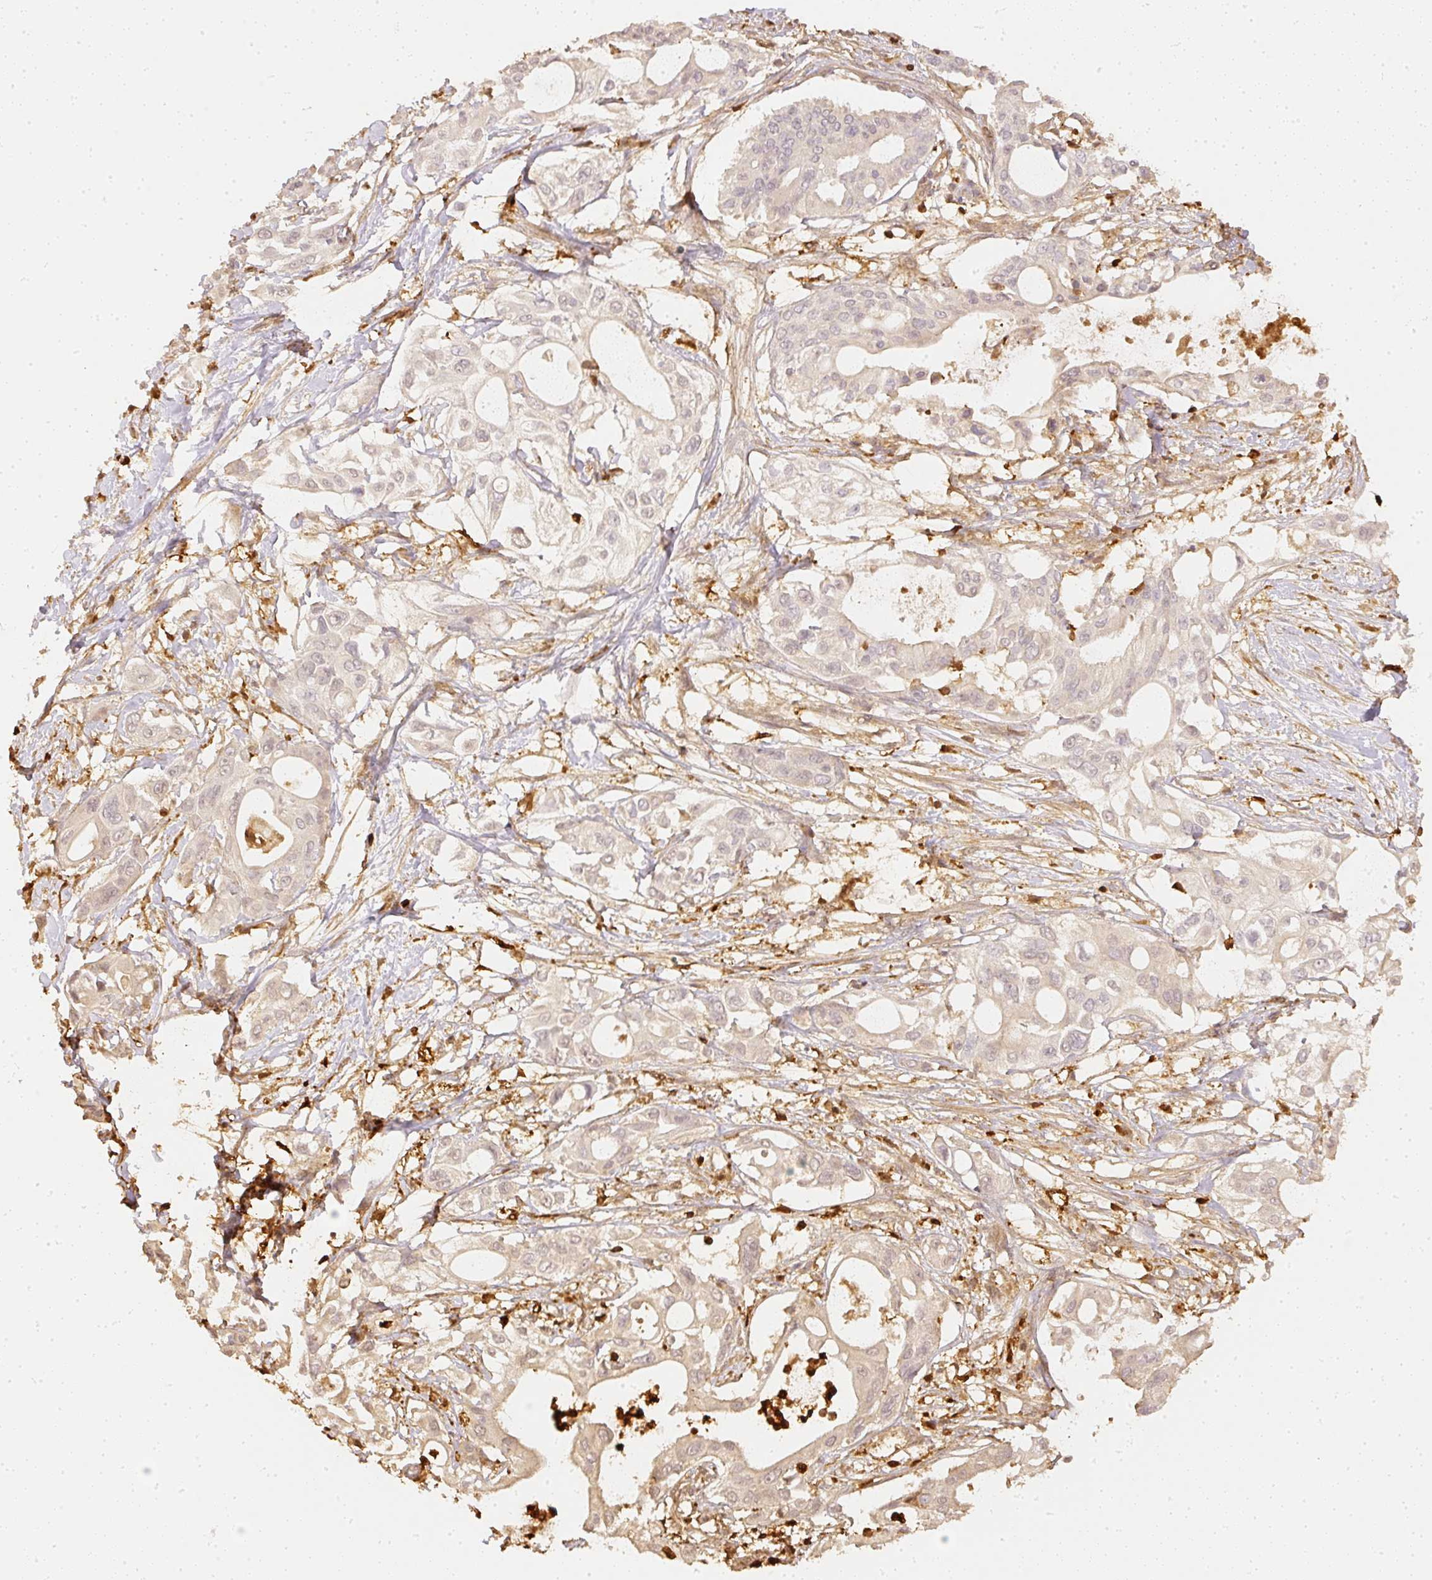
{"staining": {"intensity": "weak", "quantity": "<25%", "location": "cytoplasmic/membranous"}, "tissue": "pancreatic cancer", "cell_type": "Tumor cells", "image_type": "cancer", "snomed": [{"axis": "morphology", "description": "Adenocarcinoma, NOS"}, {"axis": "topography", "description": "Pancreas"}], "caption": "Tumor cells show no significant expression in pancreatic cancer (adenocarcinoma).", "gene": "PFN1", "patient": {"sex": "female", "age": 68}}